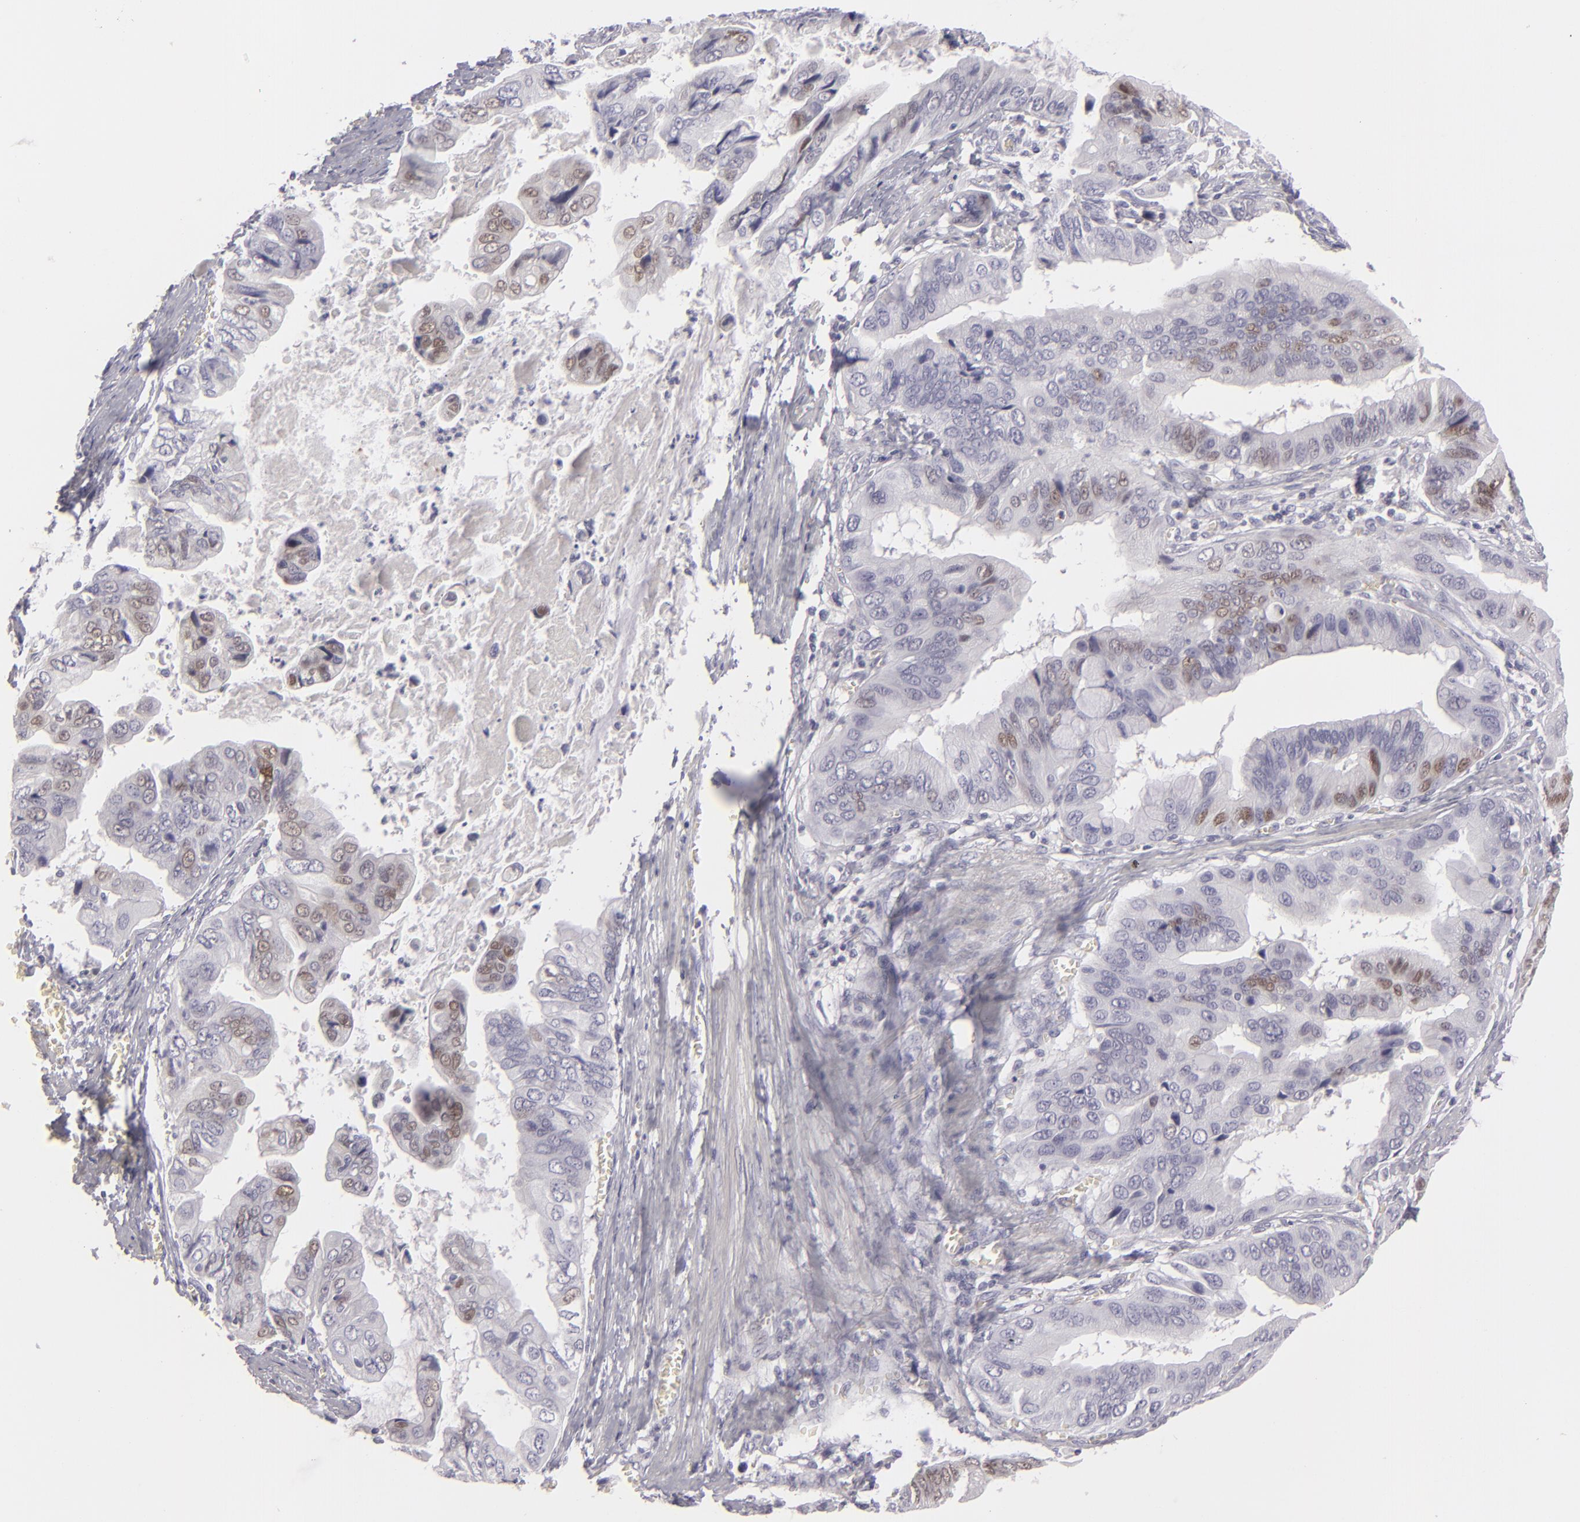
{"staining": {"intensity": "moderate", "quantity": "25%-75%", "location": "nuclear"}, "tissue": "stomach cancer", "cell_type": "Tumor cells", "image_type": "cancer", "snomed": [{"axis": "morphology", "description": "Adenocarcinoma, NOS"}, {"axis": "topography", "description": "Stomach, upper"}], "caption": "Immunohistochemical staining of human adenocarcinoma (stomach) demonstrates moderate nuclear protein expression in about 25%-75% of tumor cells.", "gene": "CDX2", "patient": {"sex": "male", "age": 80}}